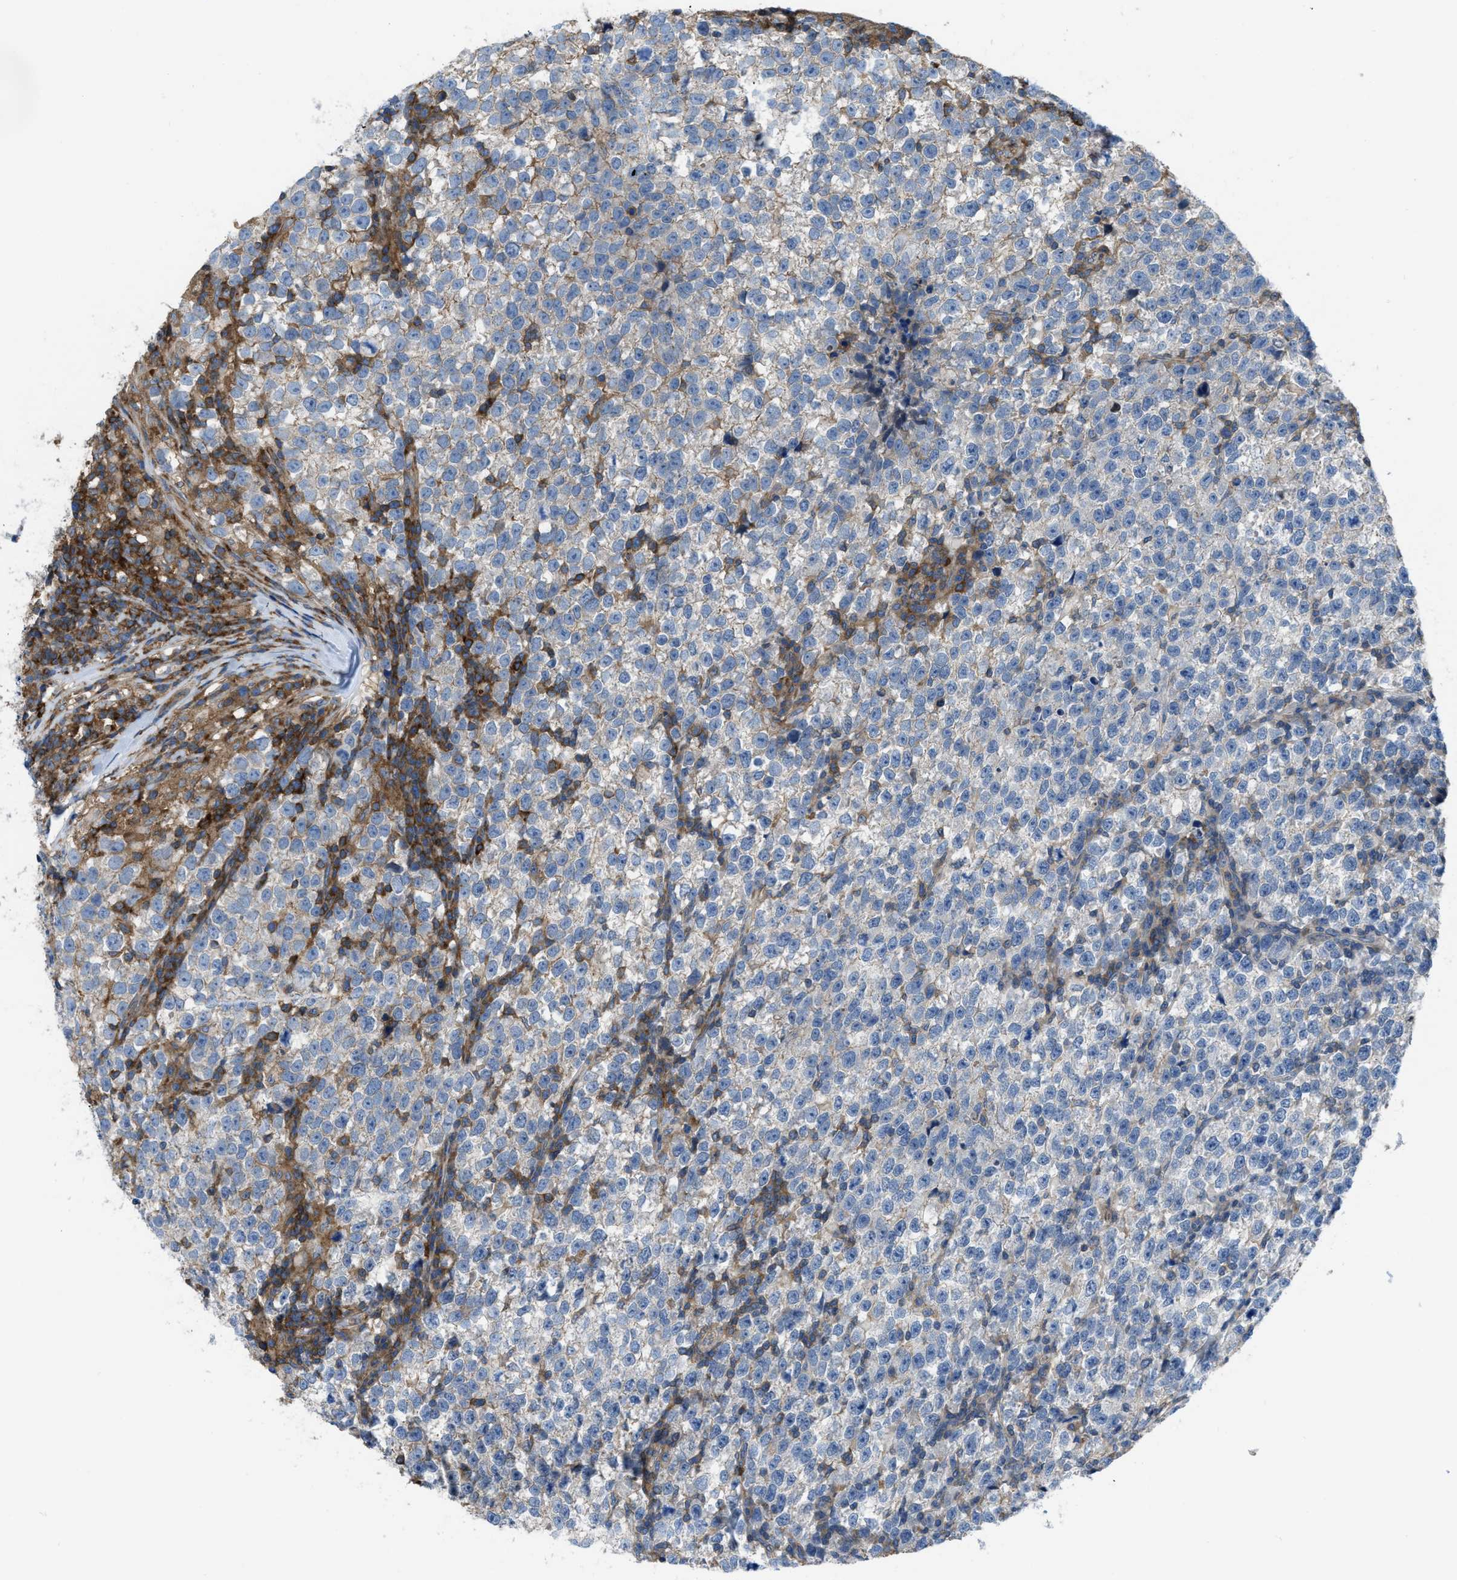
{"staining": {"intensity": "negative", "quantity": "none", "location": "none"}, "tissue": "testis cancer", "cell_type": "Tumor cells", "image_type": "cancer", "snomed": [{"axis": "morphology", "description": "Normal tissue, NOS"}, {"axis": "morphology", "description": "Seminoma, NOS"}, {"axis": "topography", "description": "Testis"}], "caption": "Testis seminoma was stained to show a protein in brown. There is no significant staining in tumor cells.", "gene": "MYO18A", "patient": {"sex": "male", "age": 43}}